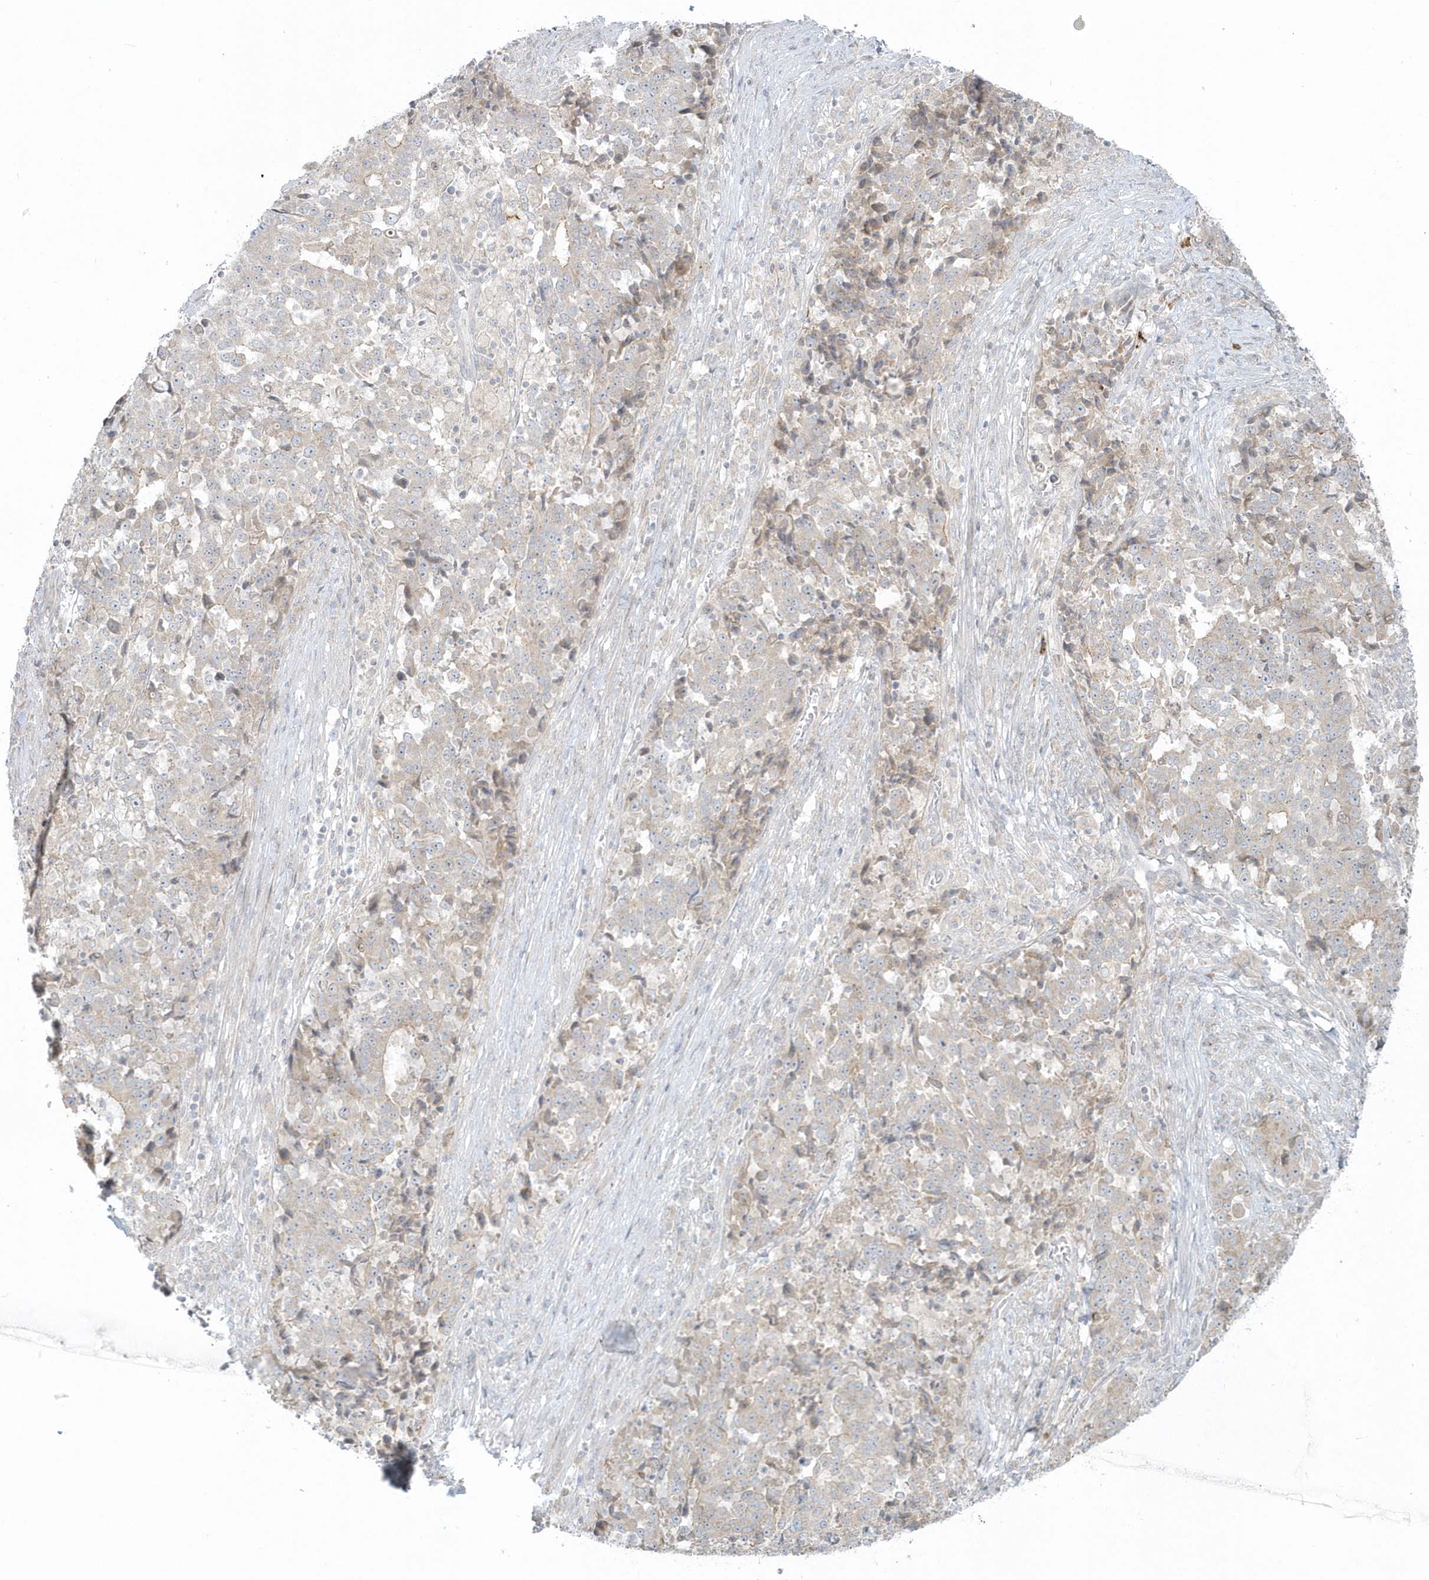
{"staining": {"intensity": "negative", "quantity": "none", "location": "none"}, "tissue": "stomach cancer", "cell_type": "Tumor cells", "image_type": "cancer", "snomed": [{"axis": "morphology", "description": "Adenocarcinoma, NOS"}, {"axis": "topography", "description": "Stomach"}], "caption": "Protein analysis of stomach cancer (adenocarcinoma) displays no significant positivity in tumor cells. Nuclei are stained in blue.", "gene": "BLTP3A", "patient": {"sex": "male", "age": 59}}